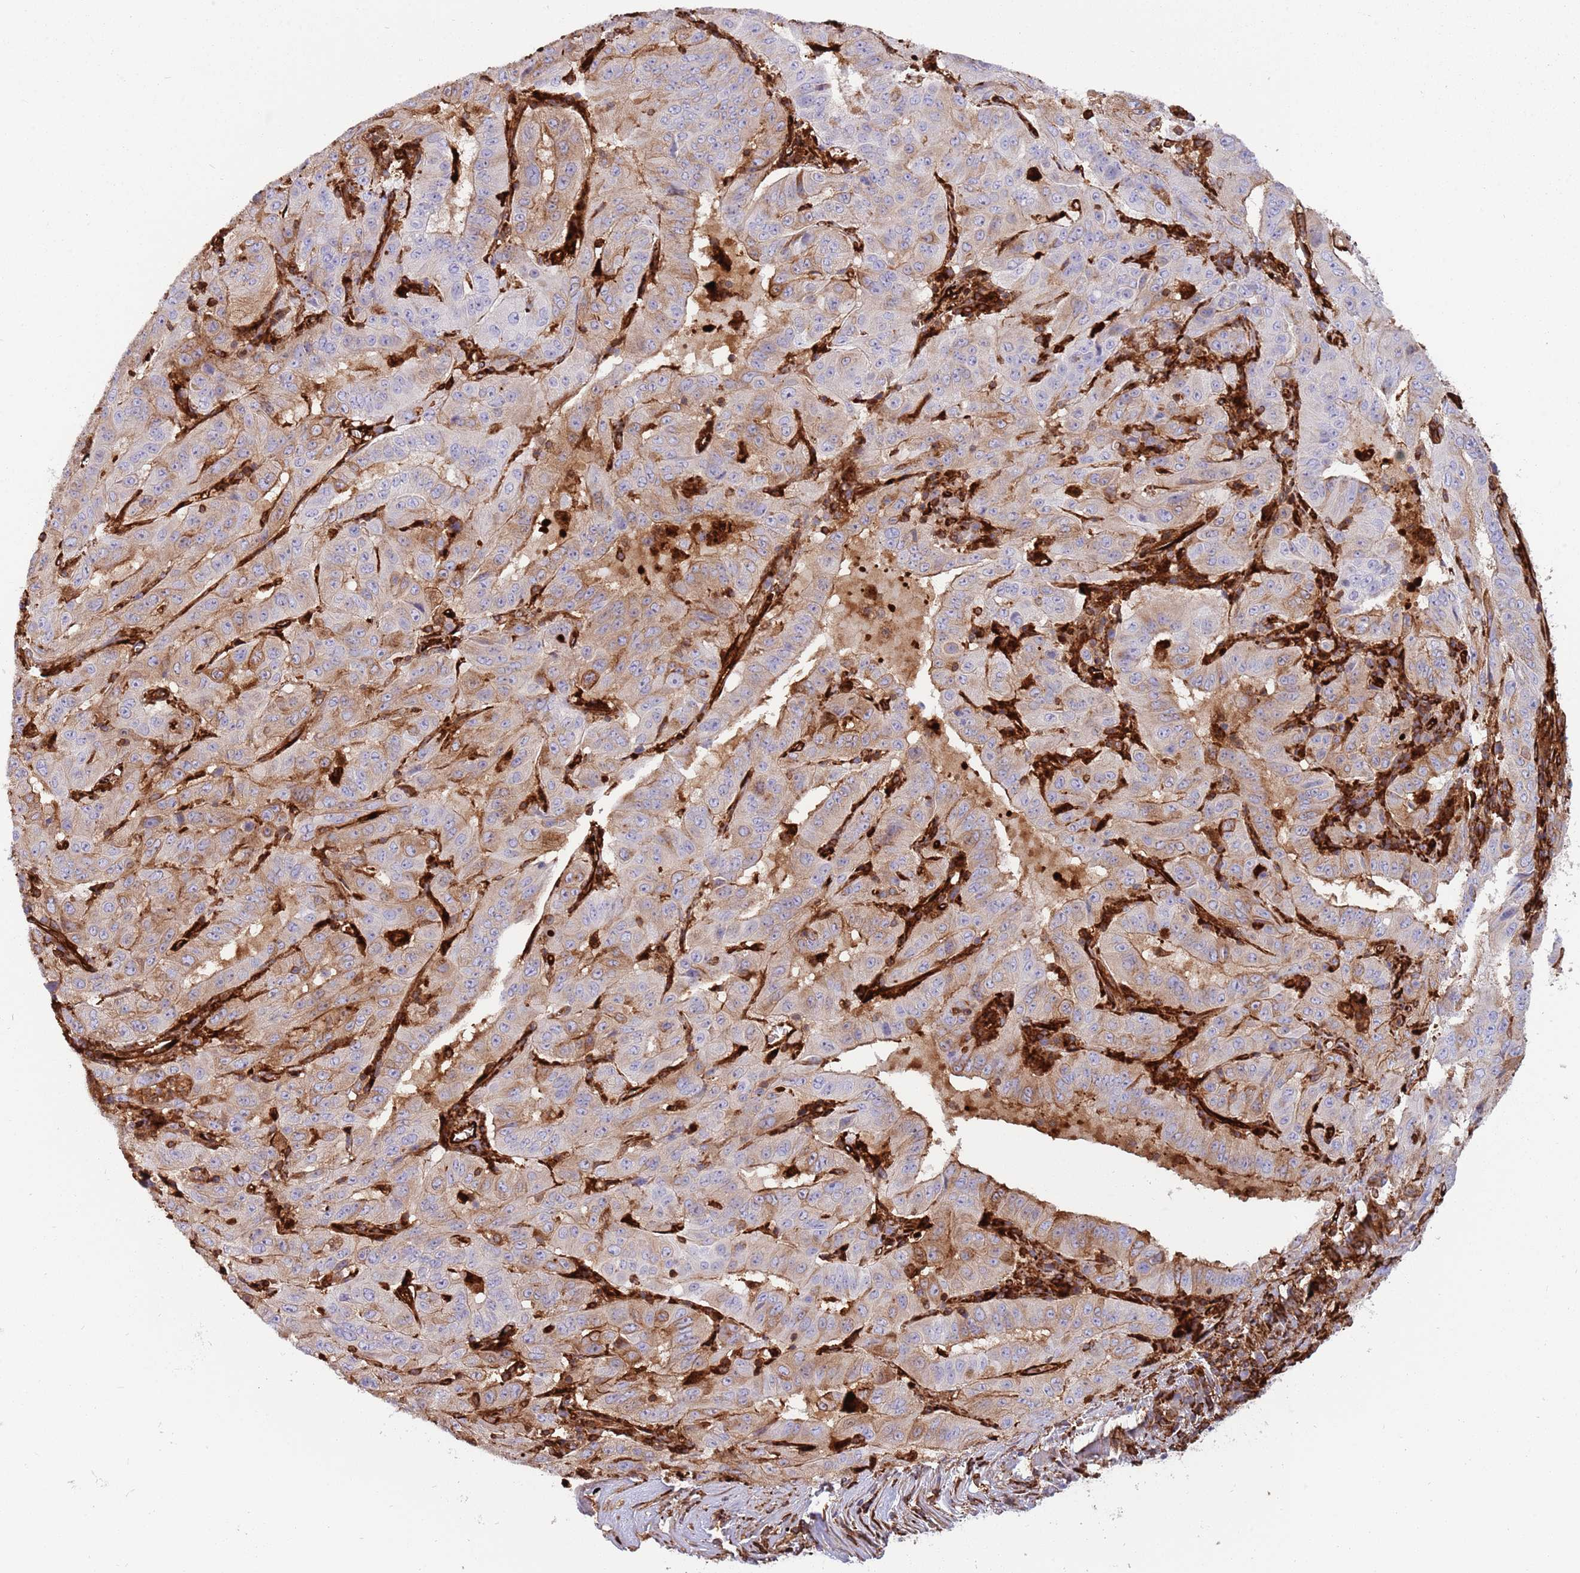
{"staining": {"intensity": "moderate", "quantity": "25%-75%", "location": "cytoplasmic/membranous"}, "tissue": "pancreatic cancer", "cell_type": "Tumor cells", "image_type": "cancer", "snomed": [{"axis": "morphology", "description": "Adenocarcinoma, NOS"}, {"axis": "topography", "description": "Pancreas"}], "caption": "Brown immunohistochemical staining in pancreatic adenocarcinoma shows moderate cytoplasmic/membranous staining in about 25%-75% of tumor cells.", "gene": "KBTBD7", "patient": {"sex": "male", "age": 63}}